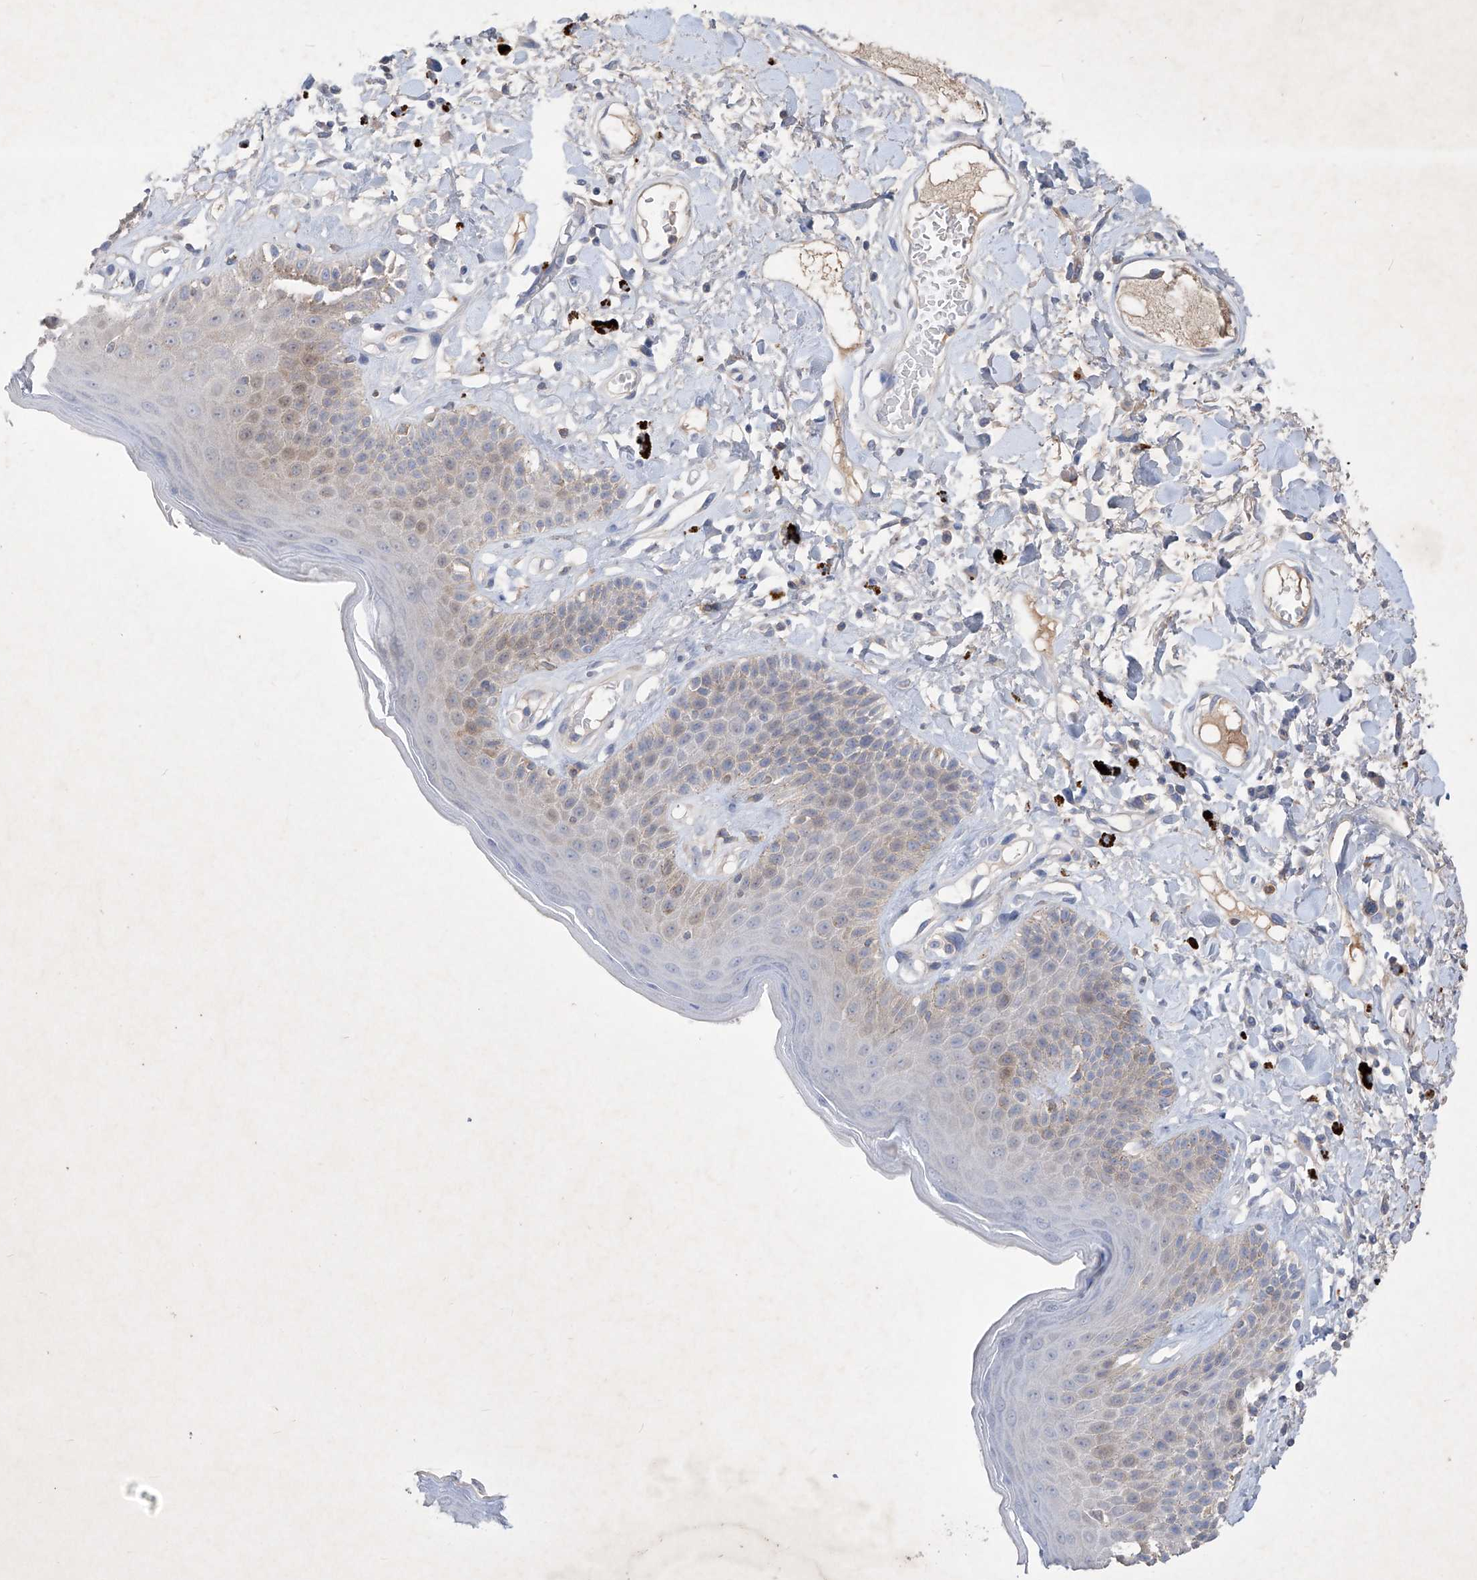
{"staining": {"intensity": "moderate", "quantity": "<25%", "location": "cytoplasmic/membranous"}, "tissue": "skin", "cell_type": "Epidermal cells", "image_type": "normal", "snomed": [{"axis": "morphology", "description": "Normal tissue, NOS"}, {"axis": "topography", "description": "Anal"}], "caption": "Normal skin shows moderate cytoplasmic/membranous expression in approximately <25% of epidermal cells.", "gene": "ASNS", "patient": {"sex": "female", "age": 78}}